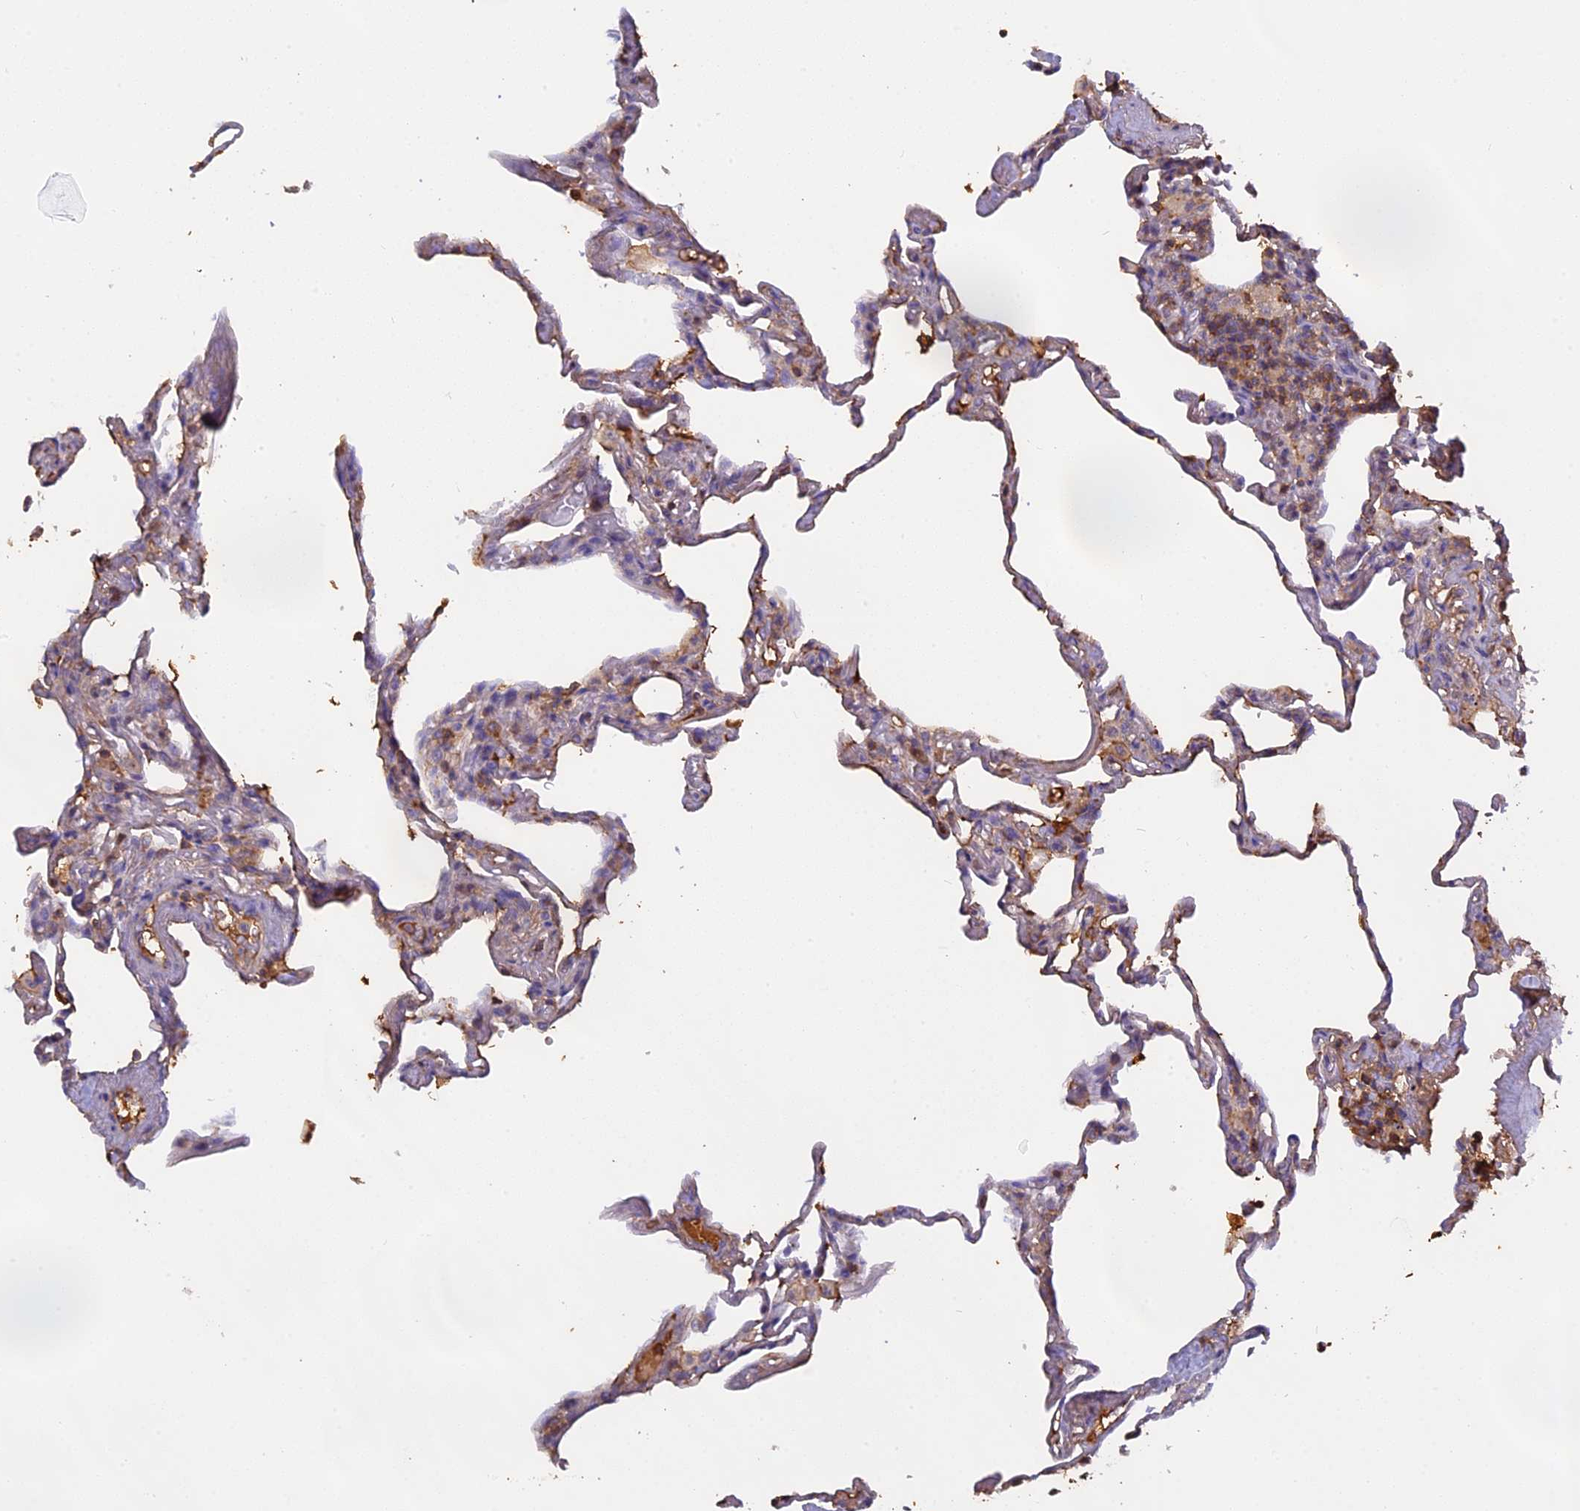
{"staining": {"intensity": "weak", "quantity": "<25%", "location": "cytoplasmic/membranous"}, "tissue": "lung", "cell_type": "Alveolar cells", "image_type": "normal", "snomed": [{"axis": "morphology", "description": "Normal tissue, NOS"}, {"axis": "topography", "description": "Lung"}], "caption": "The image displays no significant expression in alveolar cells of lung. (DAB immunohistochemistry (IHC) with hematoxylin counter stain).", "gene": "CFAP119", "patient": {"sex": "male", "age": 59}}